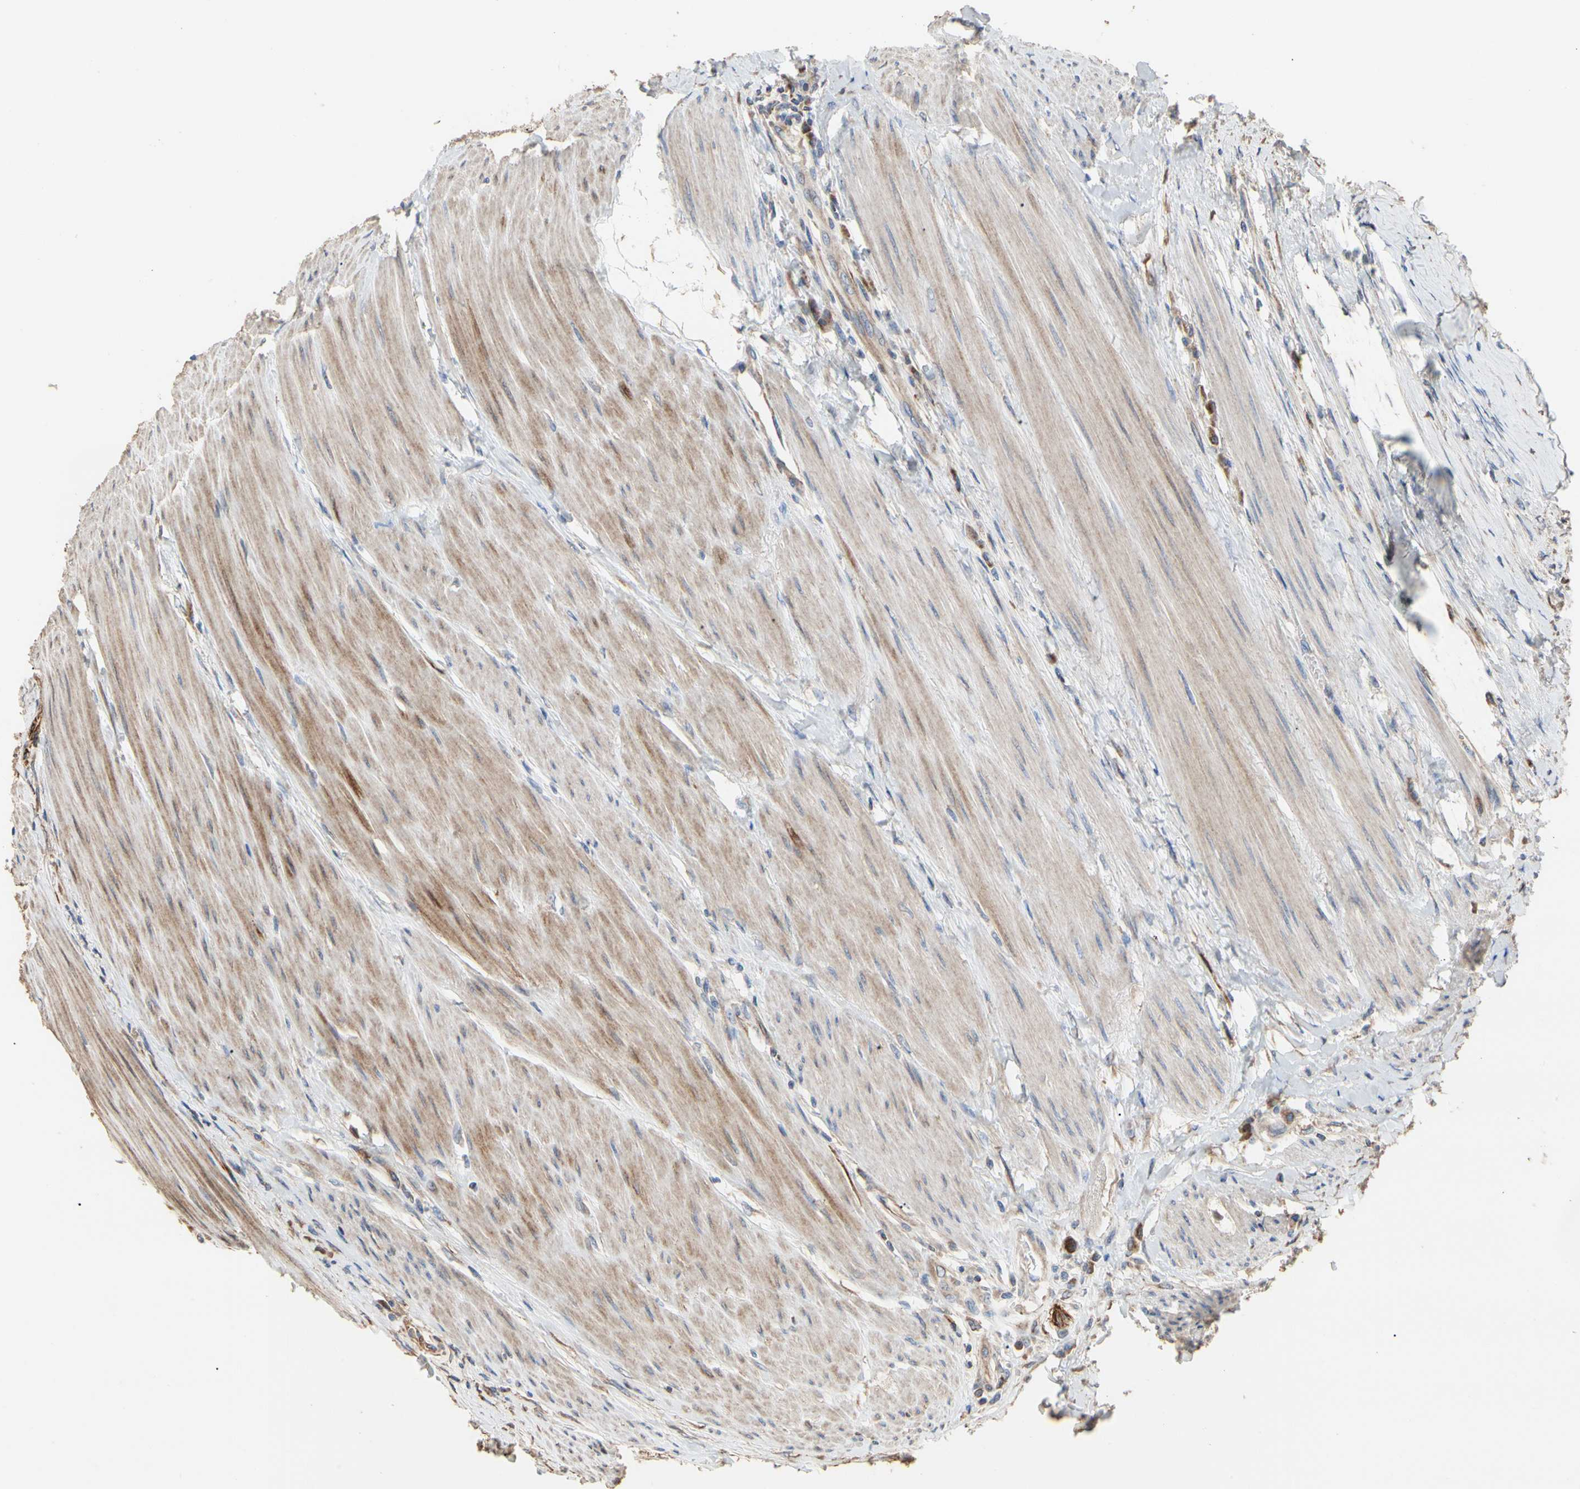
{"staining": {"intensity": "weak", "quantity": "<25%", "location": "cytoplasmic/membranous"}, "tissue": "colorectal cancer", "cell_type": "Tumor cells", "image_type": "cancer", "snomed": [{"axis": "morphology", "description": "Adenocarcinoma, NOS"}, {"axis": "topography", "description": "Rectum"}], "caption": "Immunohistochemical staining of human colorectal adenocarcinoma shows no significant expression in tumor cells.", "gene": "TUBA1A", "patient": {"sex": "male", "age": 63}}